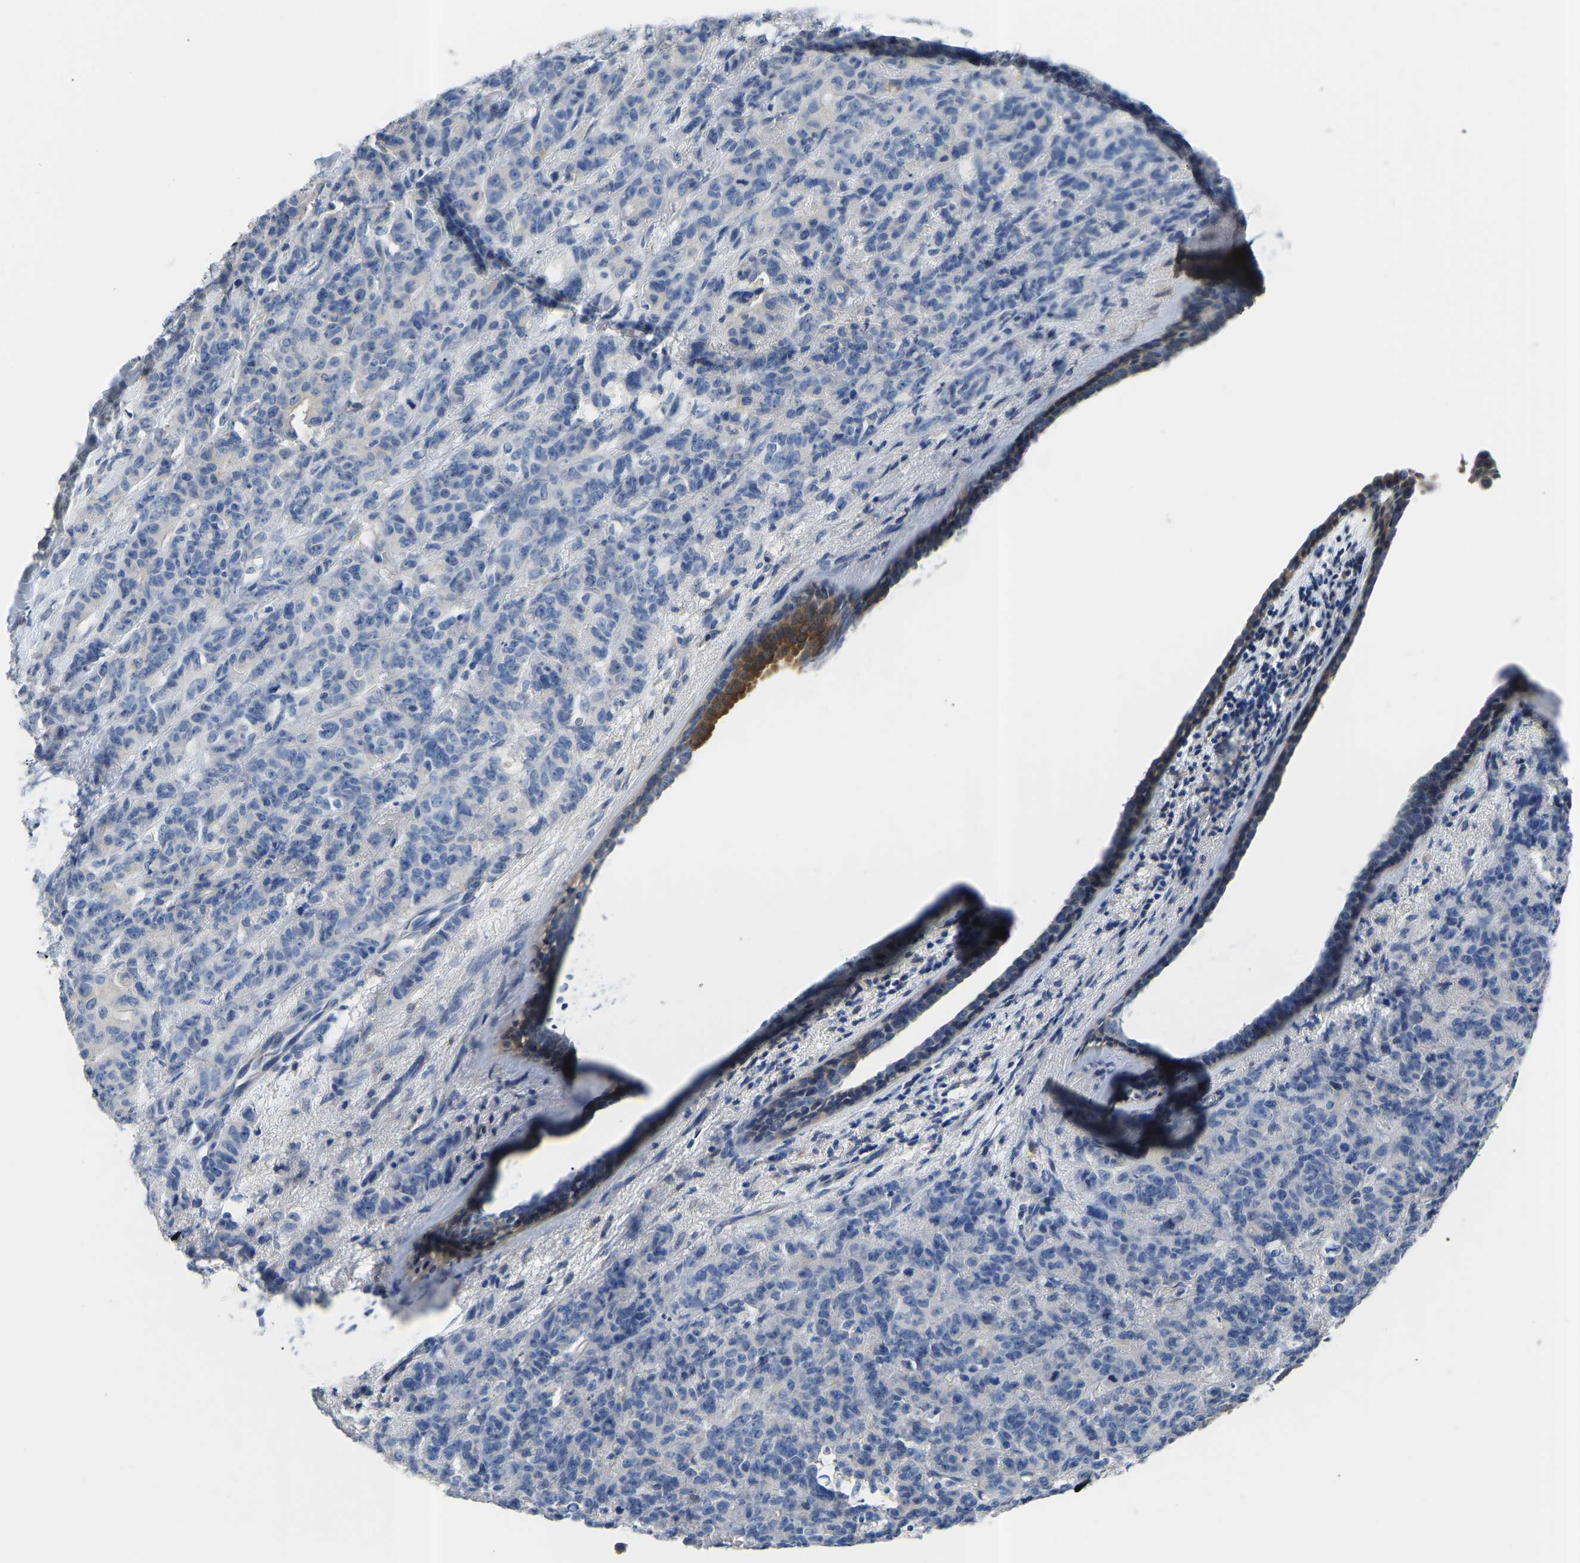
{"staining": {"intensity": "negative", "quantity": "none", "location": "none"}, "tissue": "breast cancer", "cell_type": "Tumor cells", "image_type": "cancer", "snomed": [{"axis": "morphology", "description": "Normal tissue, NOS"}, {"axis": "morphology", "description": "Duct carcinoma"}, {"axis": "topography", "description": "Breast"}], "caption": "Histopathology image shows no protein staining in tumor cells of infiltrating ductal carcinoma (breast) tissue.", "gene": "RBP1", "patient": {"sex": "female", "age": 40}}